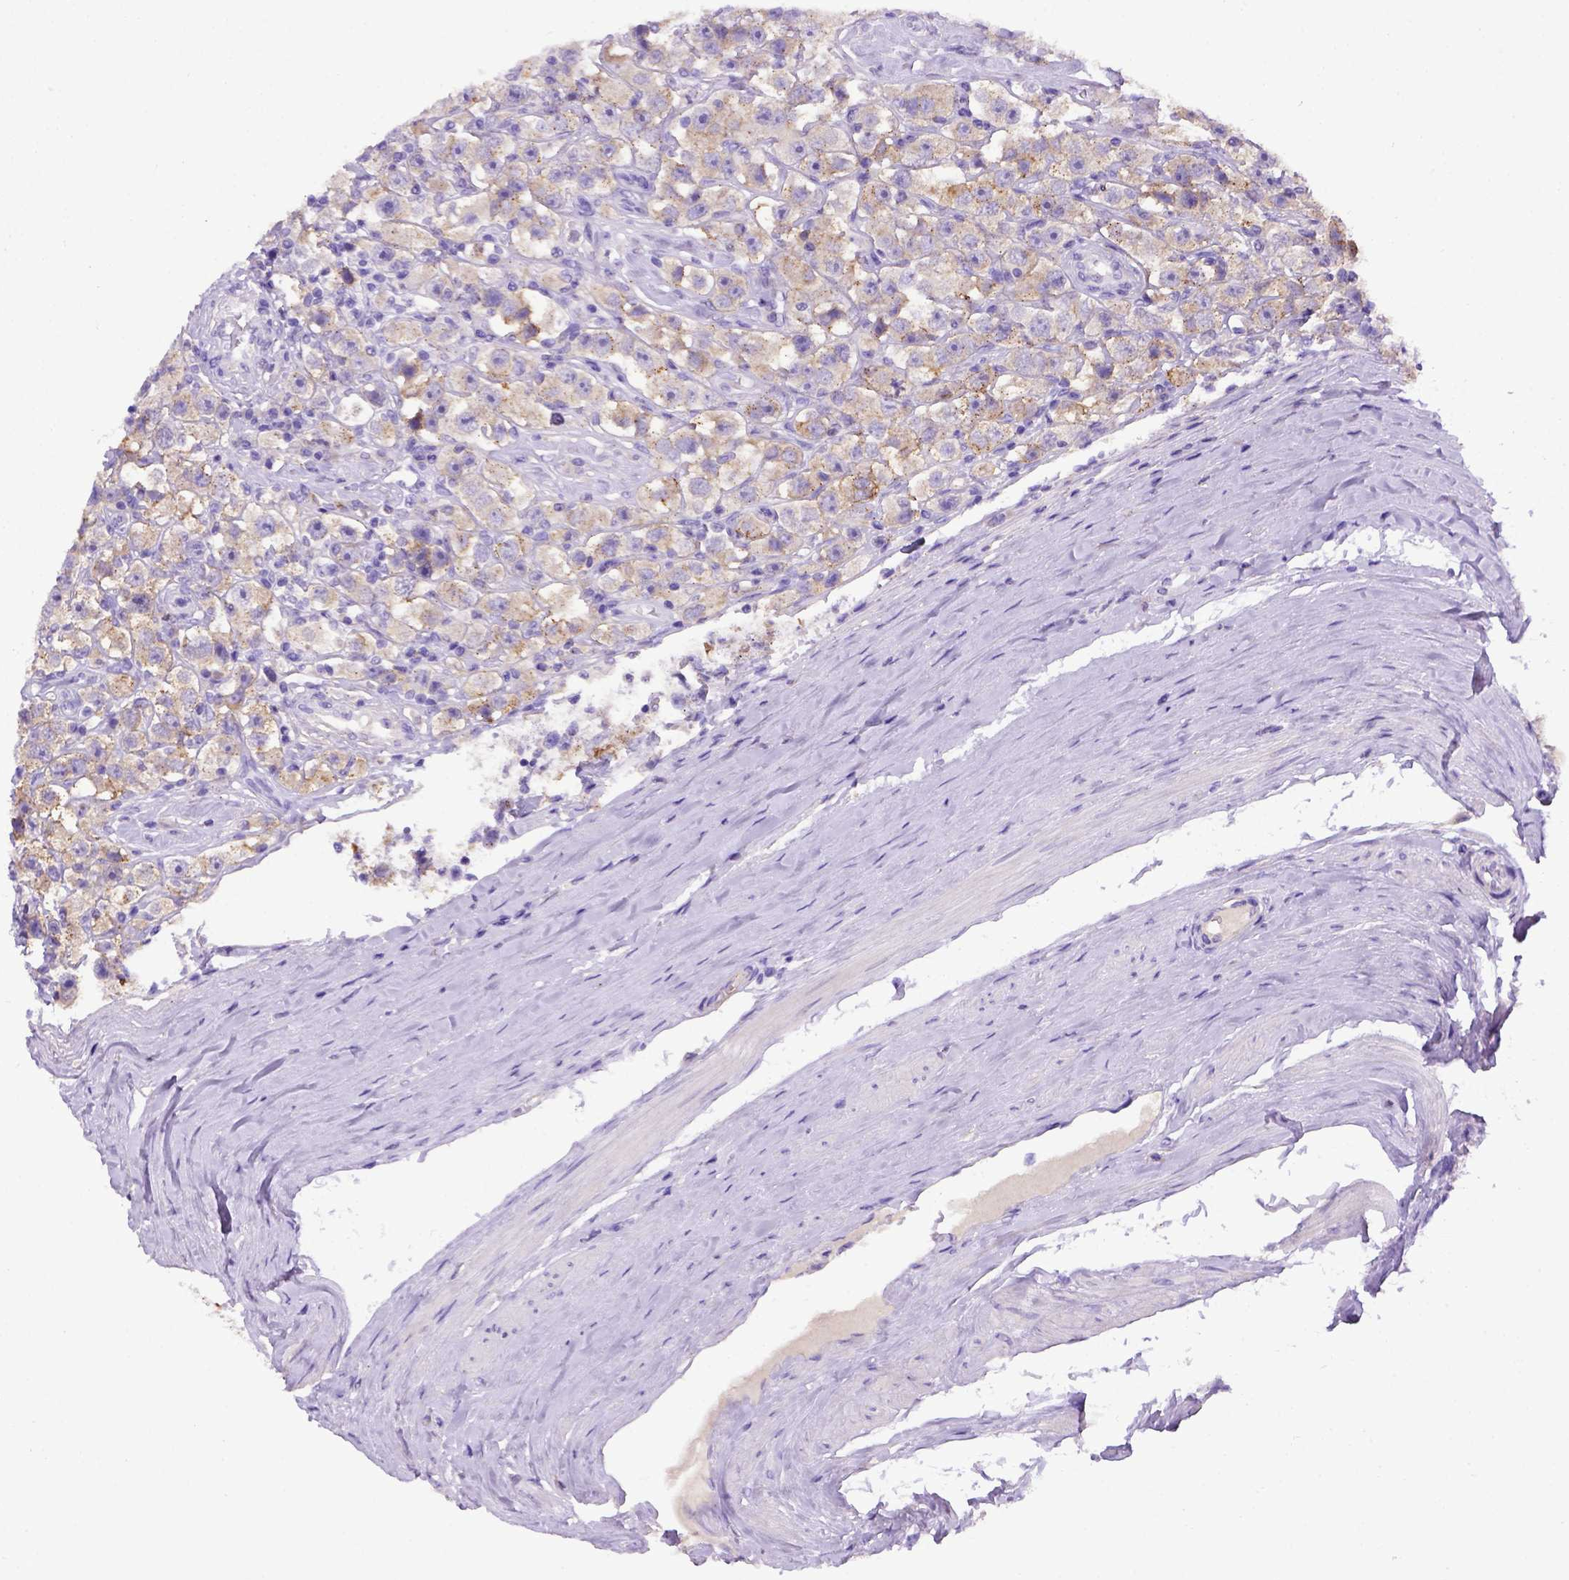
{"staining": {"intensity": "weak", "quantity": "<25%", "location": "cytoplasmic/membranous"}, "tissue": "testis cancer", "cell_type": "Tumor cells", "image_type": "cancer", "snomed": [{"axis": "morphology", "description": "Seminoma, NOS"}, {"axis": "topography", "description": "Testis"}], "caption": "Protein analysis of seminoma (testis) reveals no significant positivity in tumor cells.", "gene": "ADAM12", "patient": {"sex": "male", "age": 45}}